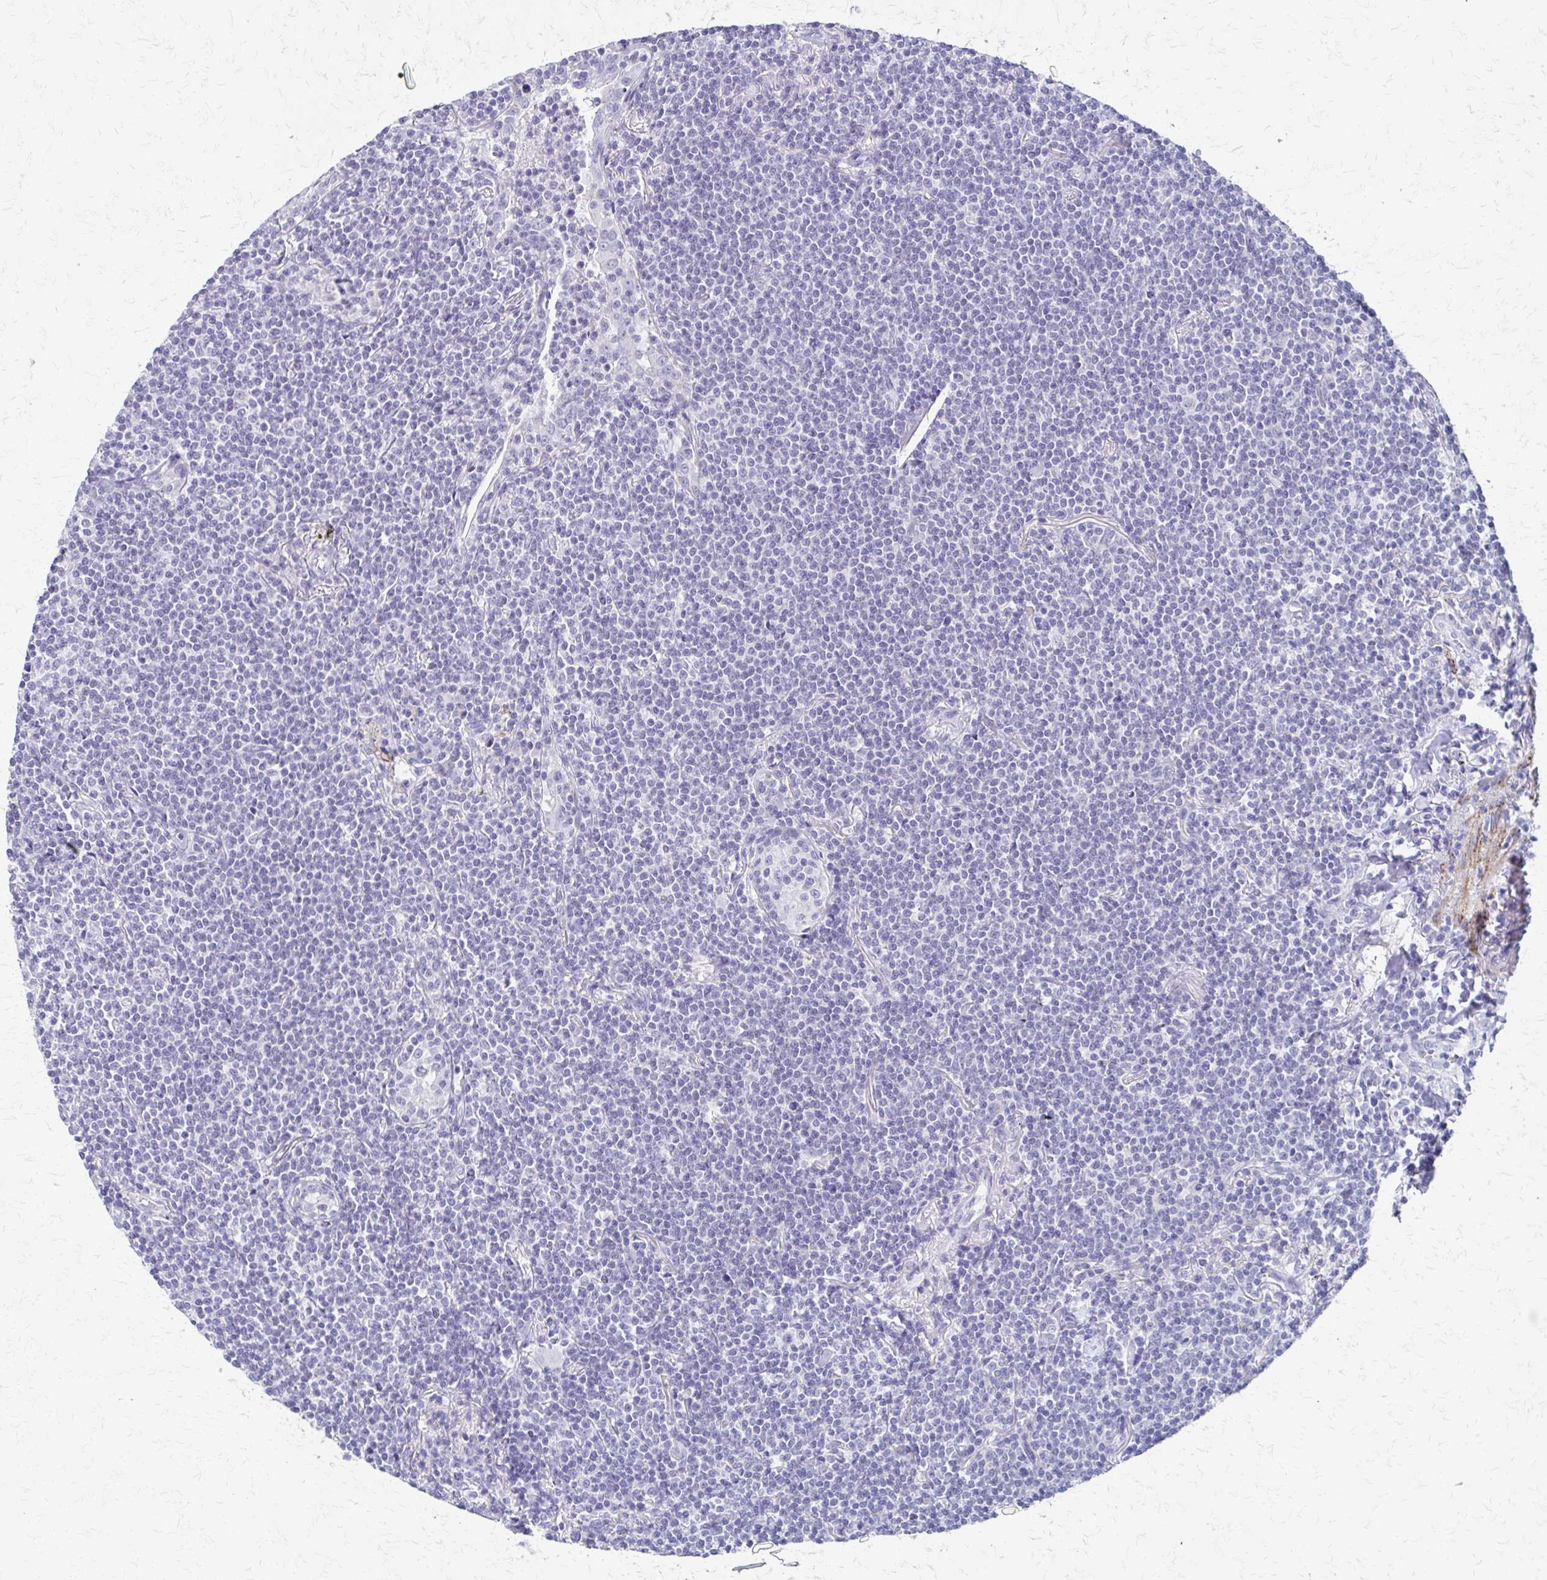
{"staining": {"intensity": "negative", "quantity": "none", "location": "none"}, "tissue": "lymphoma", "cell_type": "Tumor cells", "image_type": "cancer", "snomed": [{"axis": "morphology", "description": "Malignant lymphoma, non-Hodgkin's type, Low grade"}, {"axis": "topography", "description": "Lung"}], "caption": "This is an immunohistochemistry (IHC) micrograph of human malignant lymphoma, non-Hodgkin's type (low-grade). There is no staining in tumor cells.", "gene": "ZSCAN5B", "patient": {"sex": "female", "age": 71}}